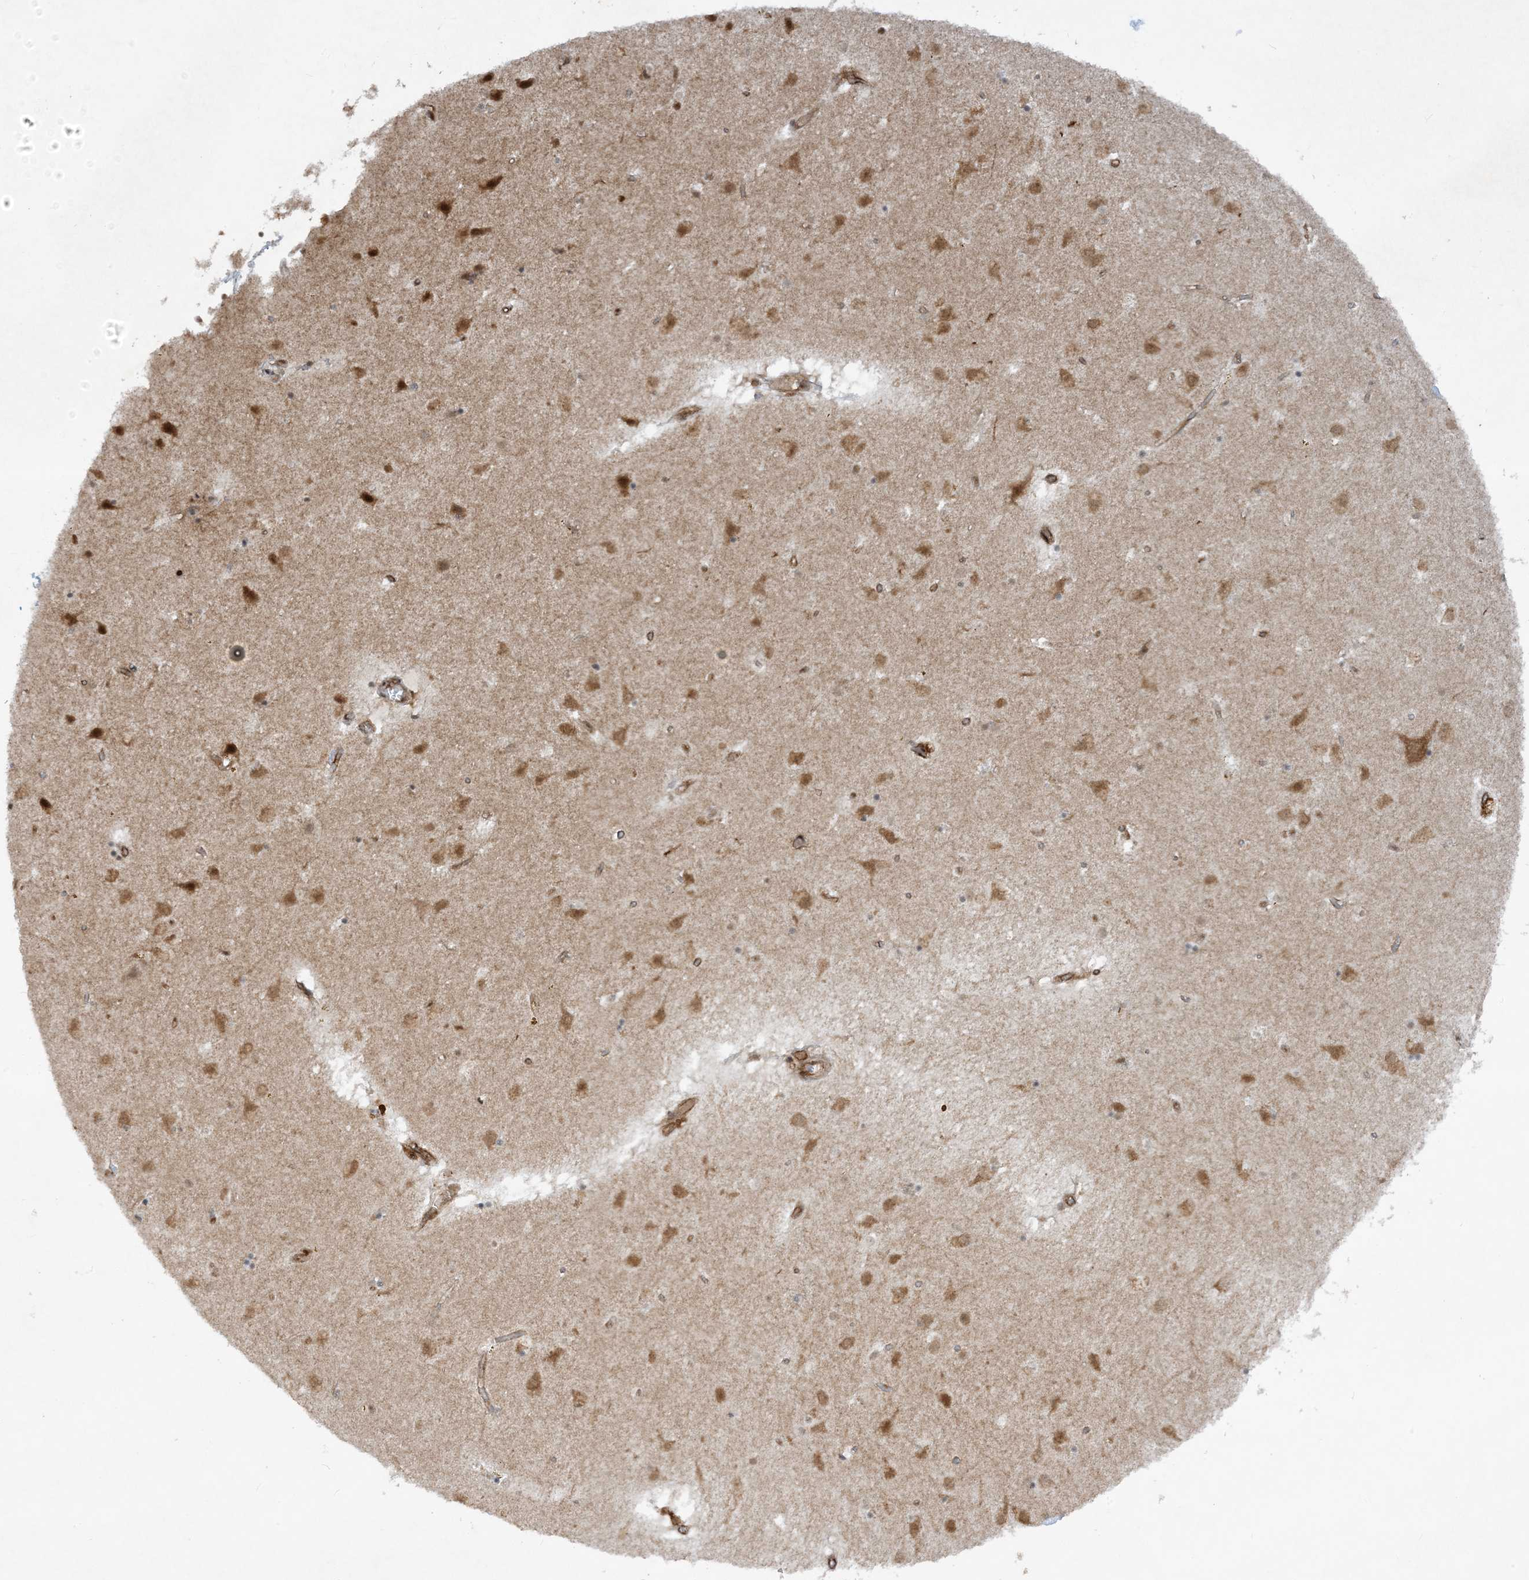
{"staining": {"intensity": "negative", "quantity": "none", "location": "none"}, "tissue": "caudate", "cell_type": "Glial cells", "image_type": "normal", "snomed": [{"axis": "morphology", "description": "Normal tissue, NOS"}, {"axis": "topography", "description": "Lateral ventricle wall"}], "caption": "This photomicrograph is of benign caudate stained with immunohistochemistry to label a protein in brown with the nuclei are counter-stained blue. There is no staining in glial cells. (DAB (3,3'-diaminobenzidine) IHC, high magnification).", "gene": "CERT1", "patient": {"sex": "male", "age": 70}}